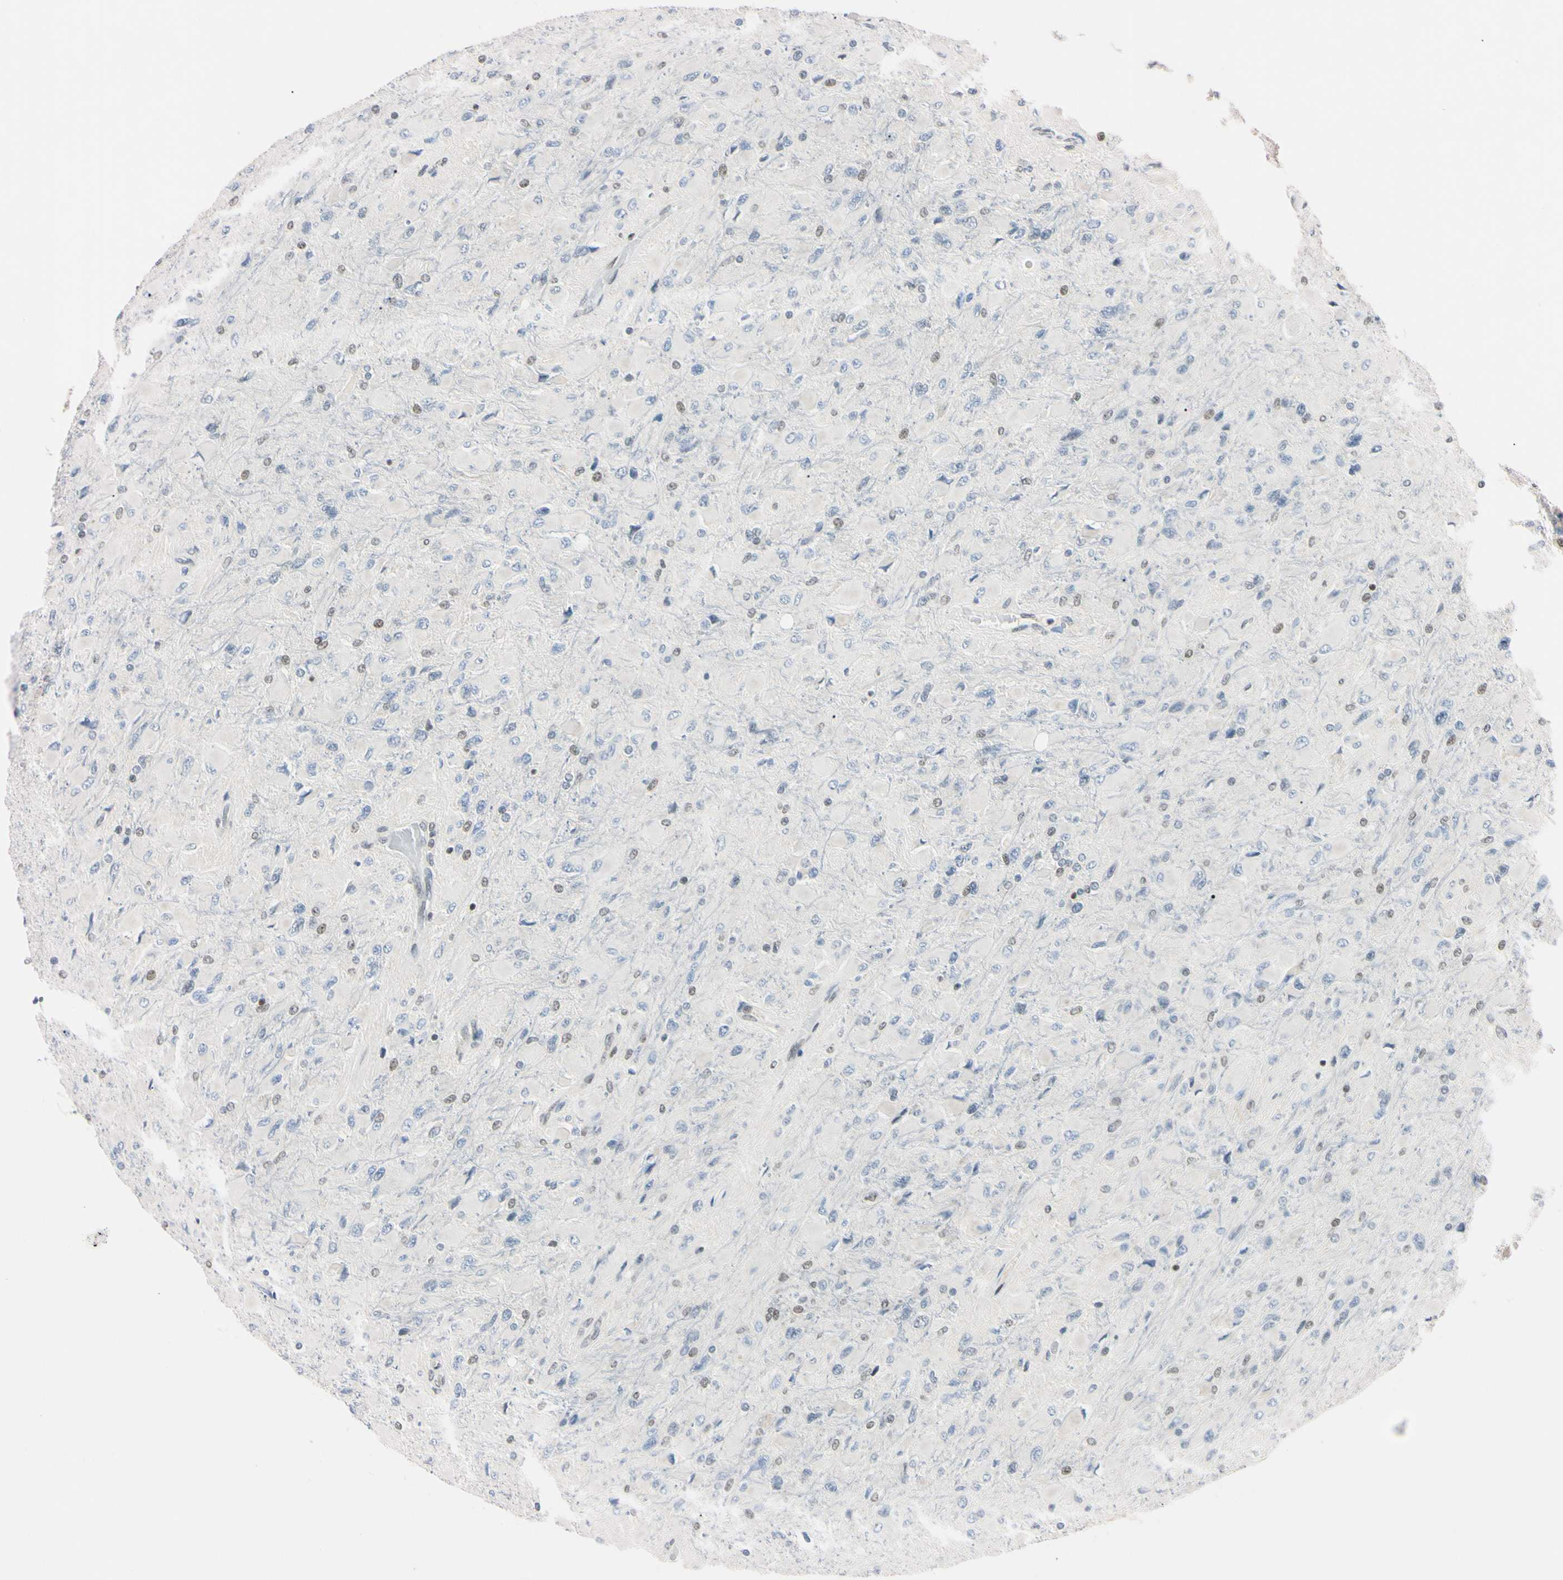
{"staining": {"intensity": "negative", "quantity": "none", "location": "none"}, "tissue": "glioma", "cell_type": "Tumor cells", "image_type": "cancer", "snomed": [{"axis": "morphology", "description": "Glioma, malignant, High grade"}, {"axis": "topography", "description": "Cerebral cortex"}], "caption": "Micrograph shows no significant protein staining in tumor cells of glioma.", "gene": "C1orf174", "patient": {"sex": "female", "age": 36}}